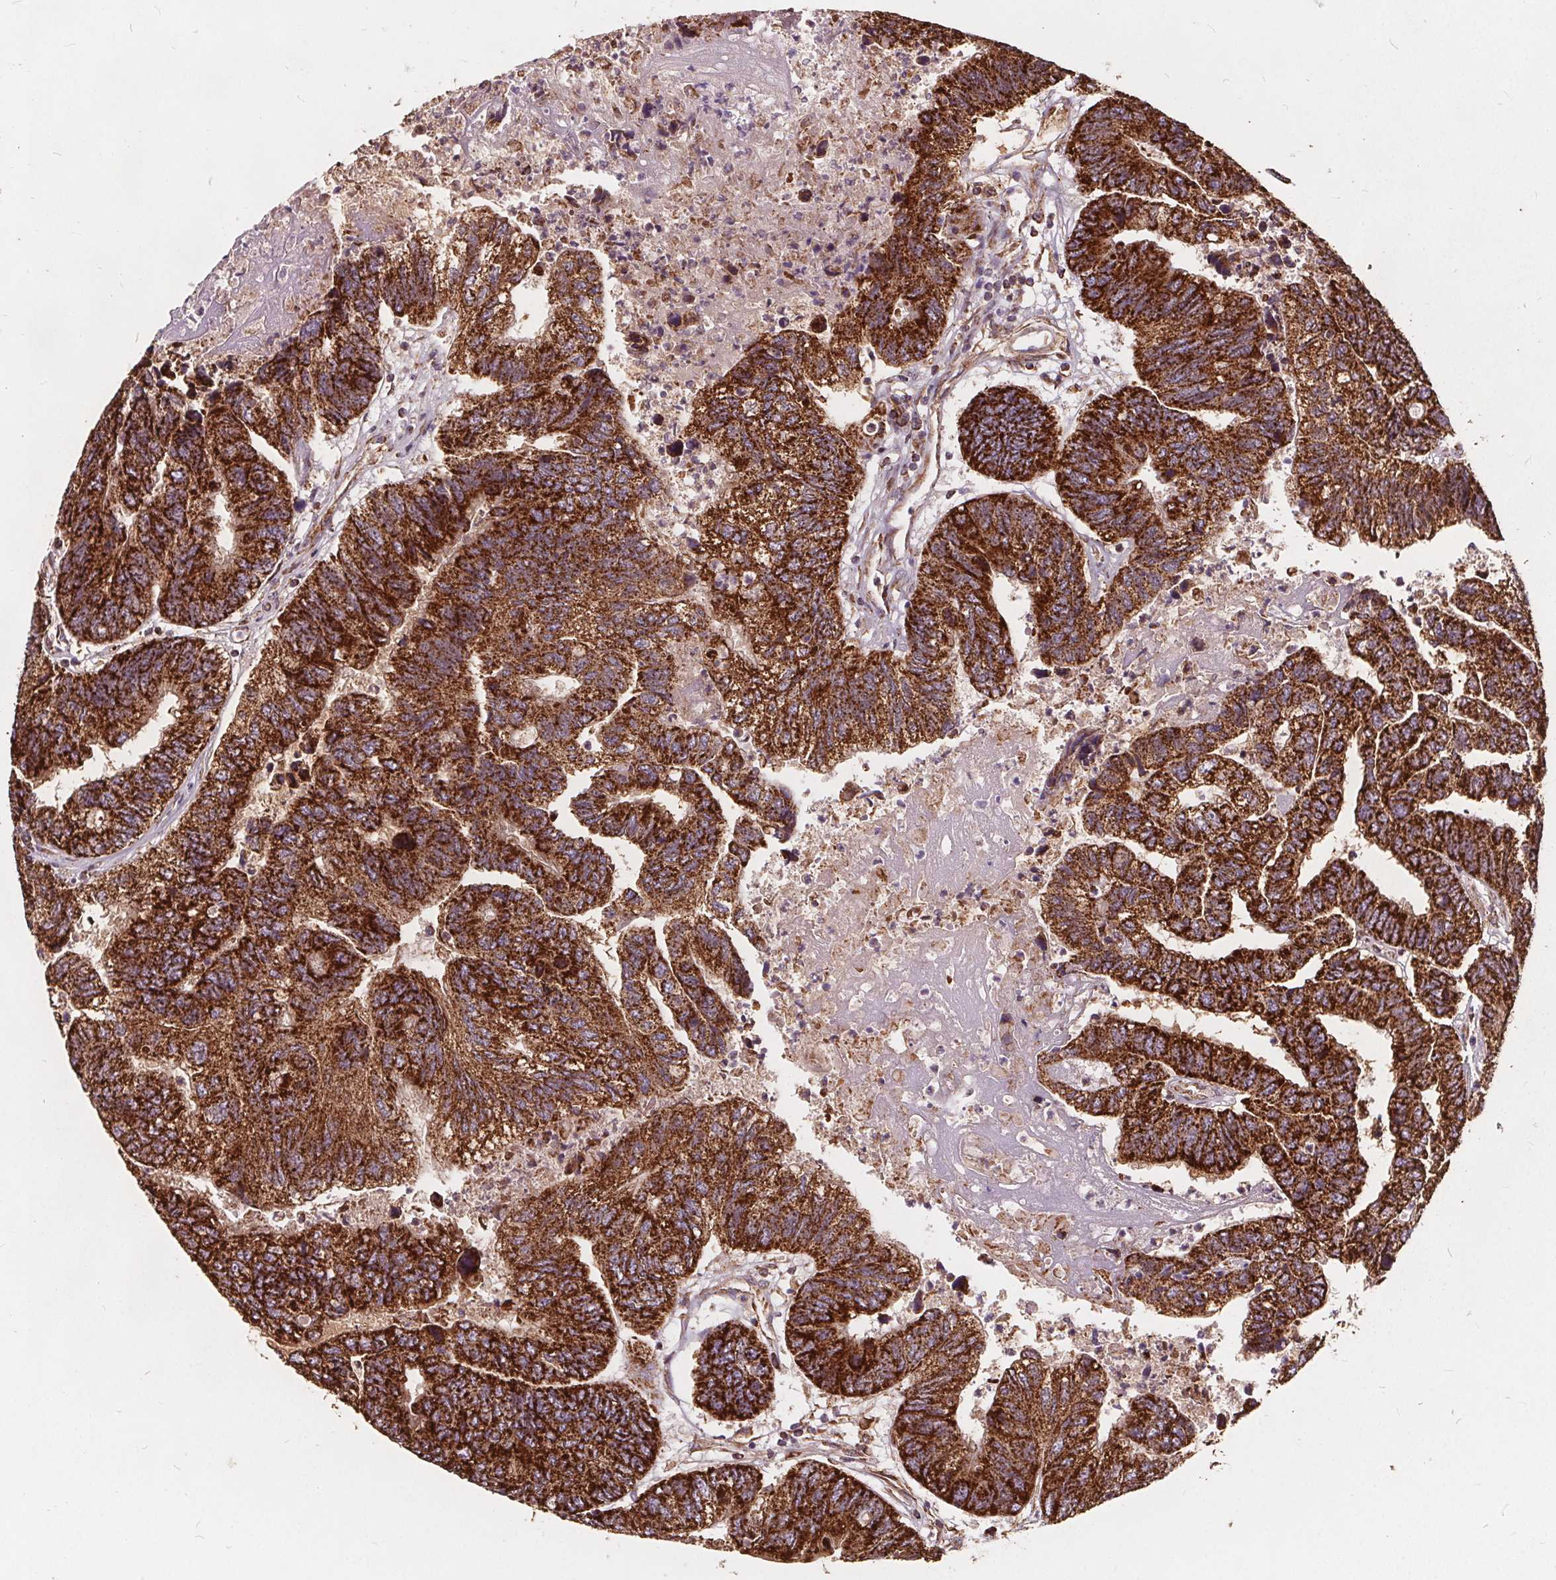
{"staining": {"intensity": "strong", "quantity": ">75%", "location": "cytoplasmic/membranous"}, "tissue": "colorectal cancer", "cell_type": "Tumor cells", "image_type": "cancer", "snomed": [{"axis": "morphology", "description": "Adenocarcinoma, NOS"}, {"axis": "topography", "description": "Colon"}], "caption": "This photomicrograph reveals immunohistochemistry staining of human colorectal cancer, with high strong cytoplasmic/membranous positivity in about >75% of tumor cells.", "gene": "PLSCR3", "patient": {"sex": "female", "age": 67}}